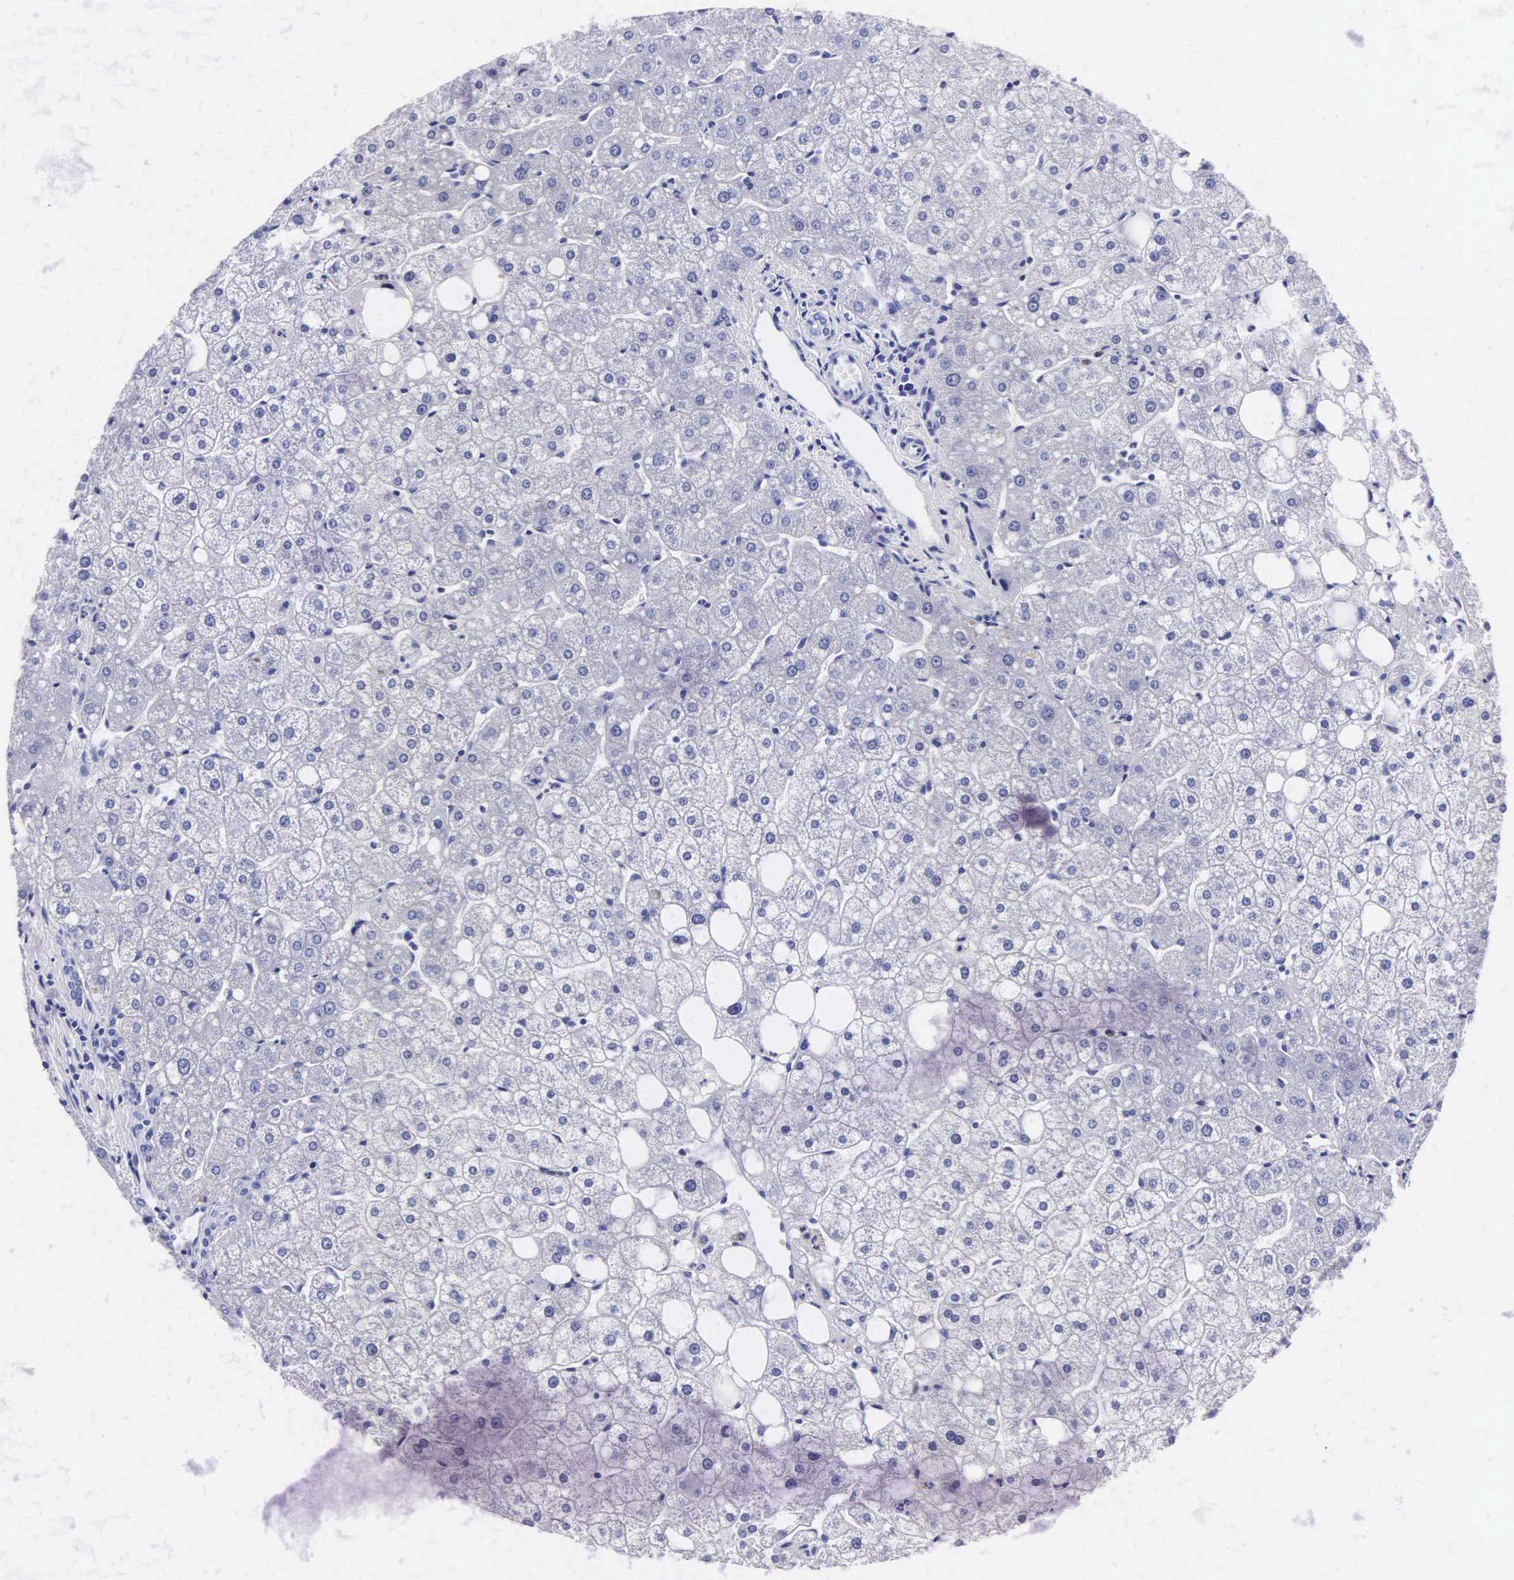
{"staining": {"intensity": "negative", "quantity": "none", "location": "none"}, "tissue": "liver", "cell_type": "Cholangiocytes", "image_type": "normal", "snomed": [{"axis": "morphology", "description": "Normal tissue, NOS"}, {"axis": "topography", "description": "Liver"}], "caption": "IHC image of unremarkable human liver stained for a protein (brown), which shows no staining in cholangiocytes. (DAB IHC with hematoxylin counter stain).", "gene": "MB", "patient": {"sex": "male", "age": 35}}